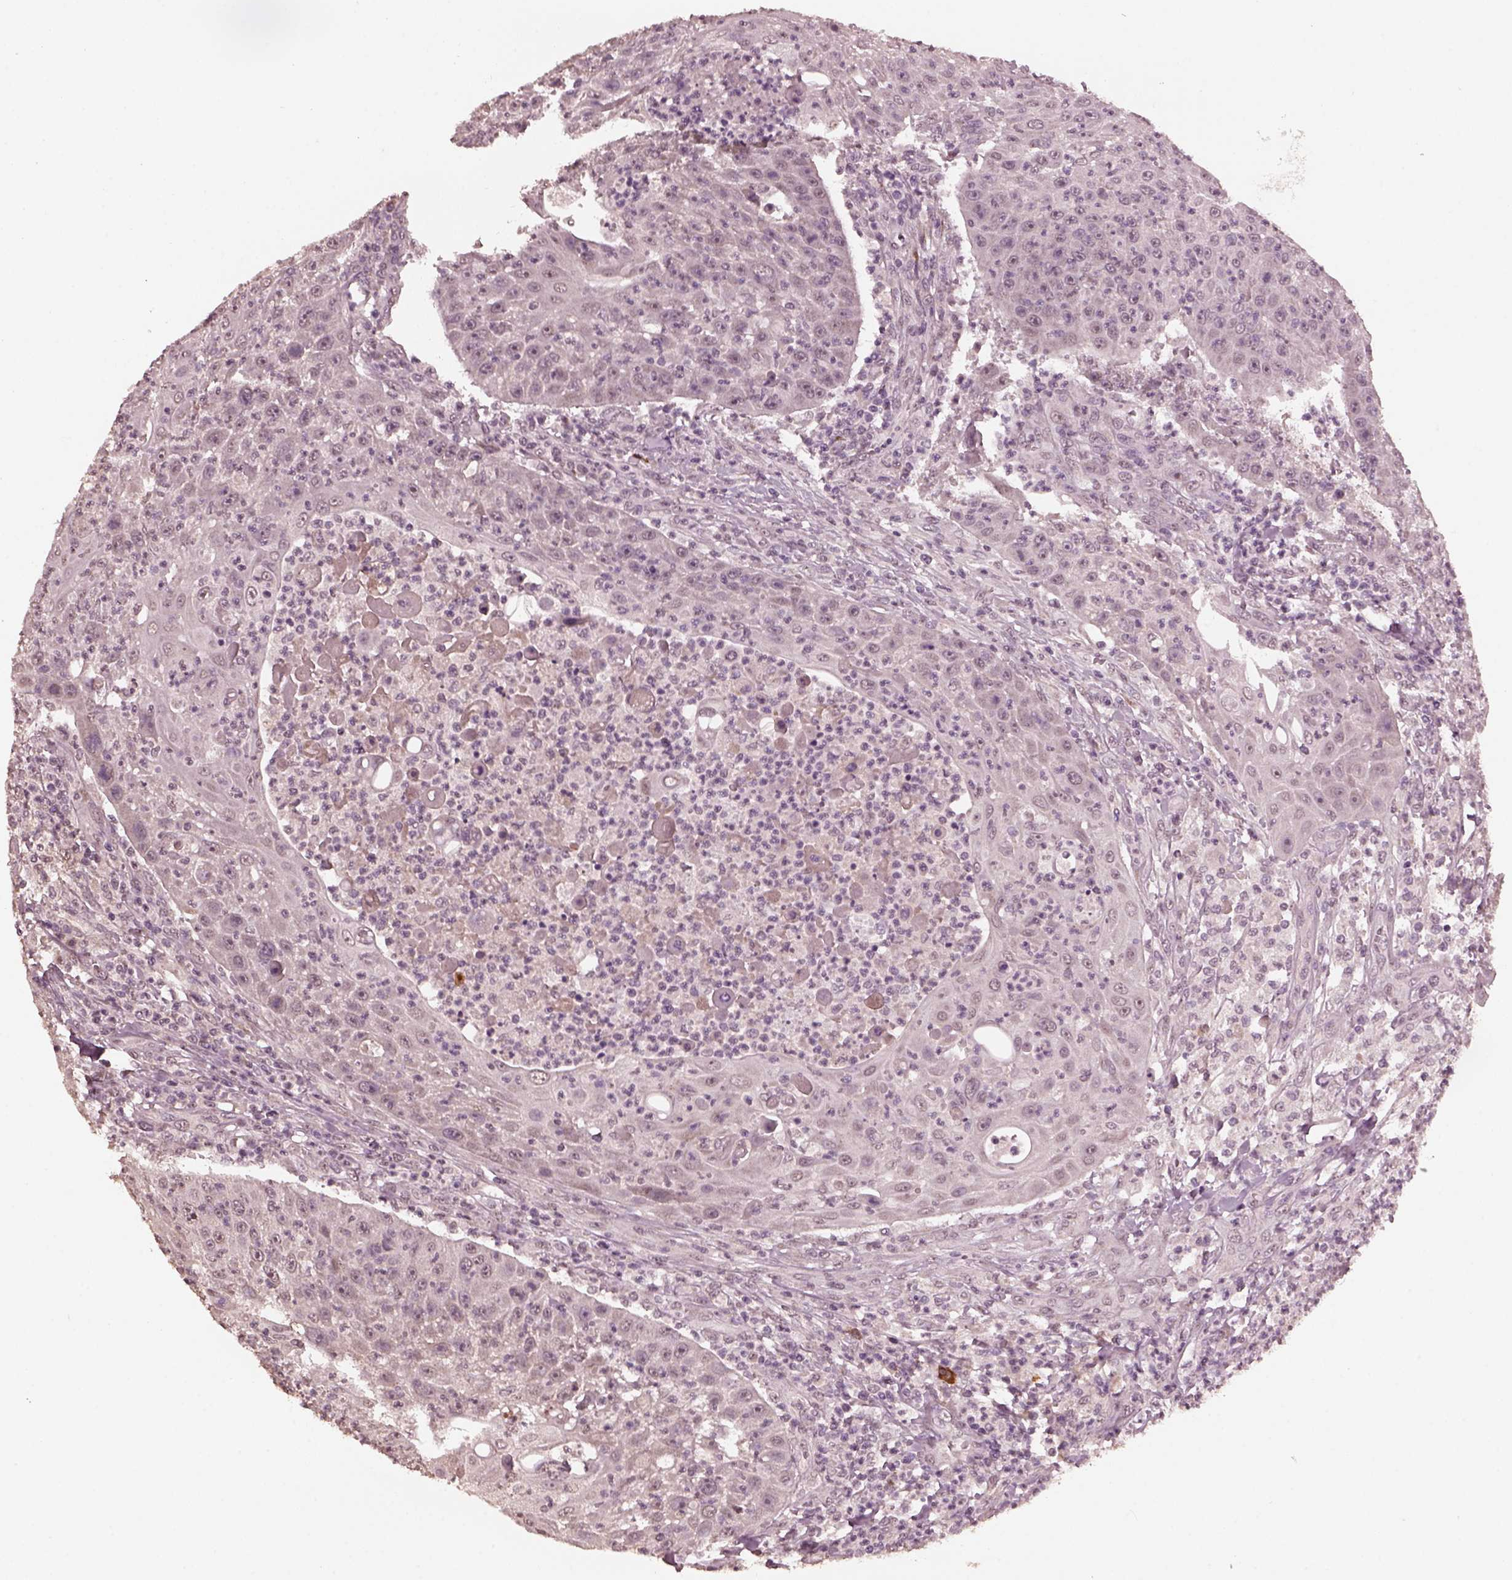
{"staining": {"intensity": "negative", "quantity": "none", "location": "none"}, "tissue": "head and neck cancer", "cell_type": "Tumor cells", "image_type": "cancer", "snomed": [{"axis": "morphology", "description": "Squamous cell carcinoma, NOS"}, {"axis": "topography", "description": "Head-Neck"}], "caption": "The immunohistochemistry (IHC) histopathology image has no significant positivity in tumor cells of head and neck cancer (squamous cell carcinoma) tissue.", "gene": "IL18RAP", "patient": {"sex": "male", "age": 69}}